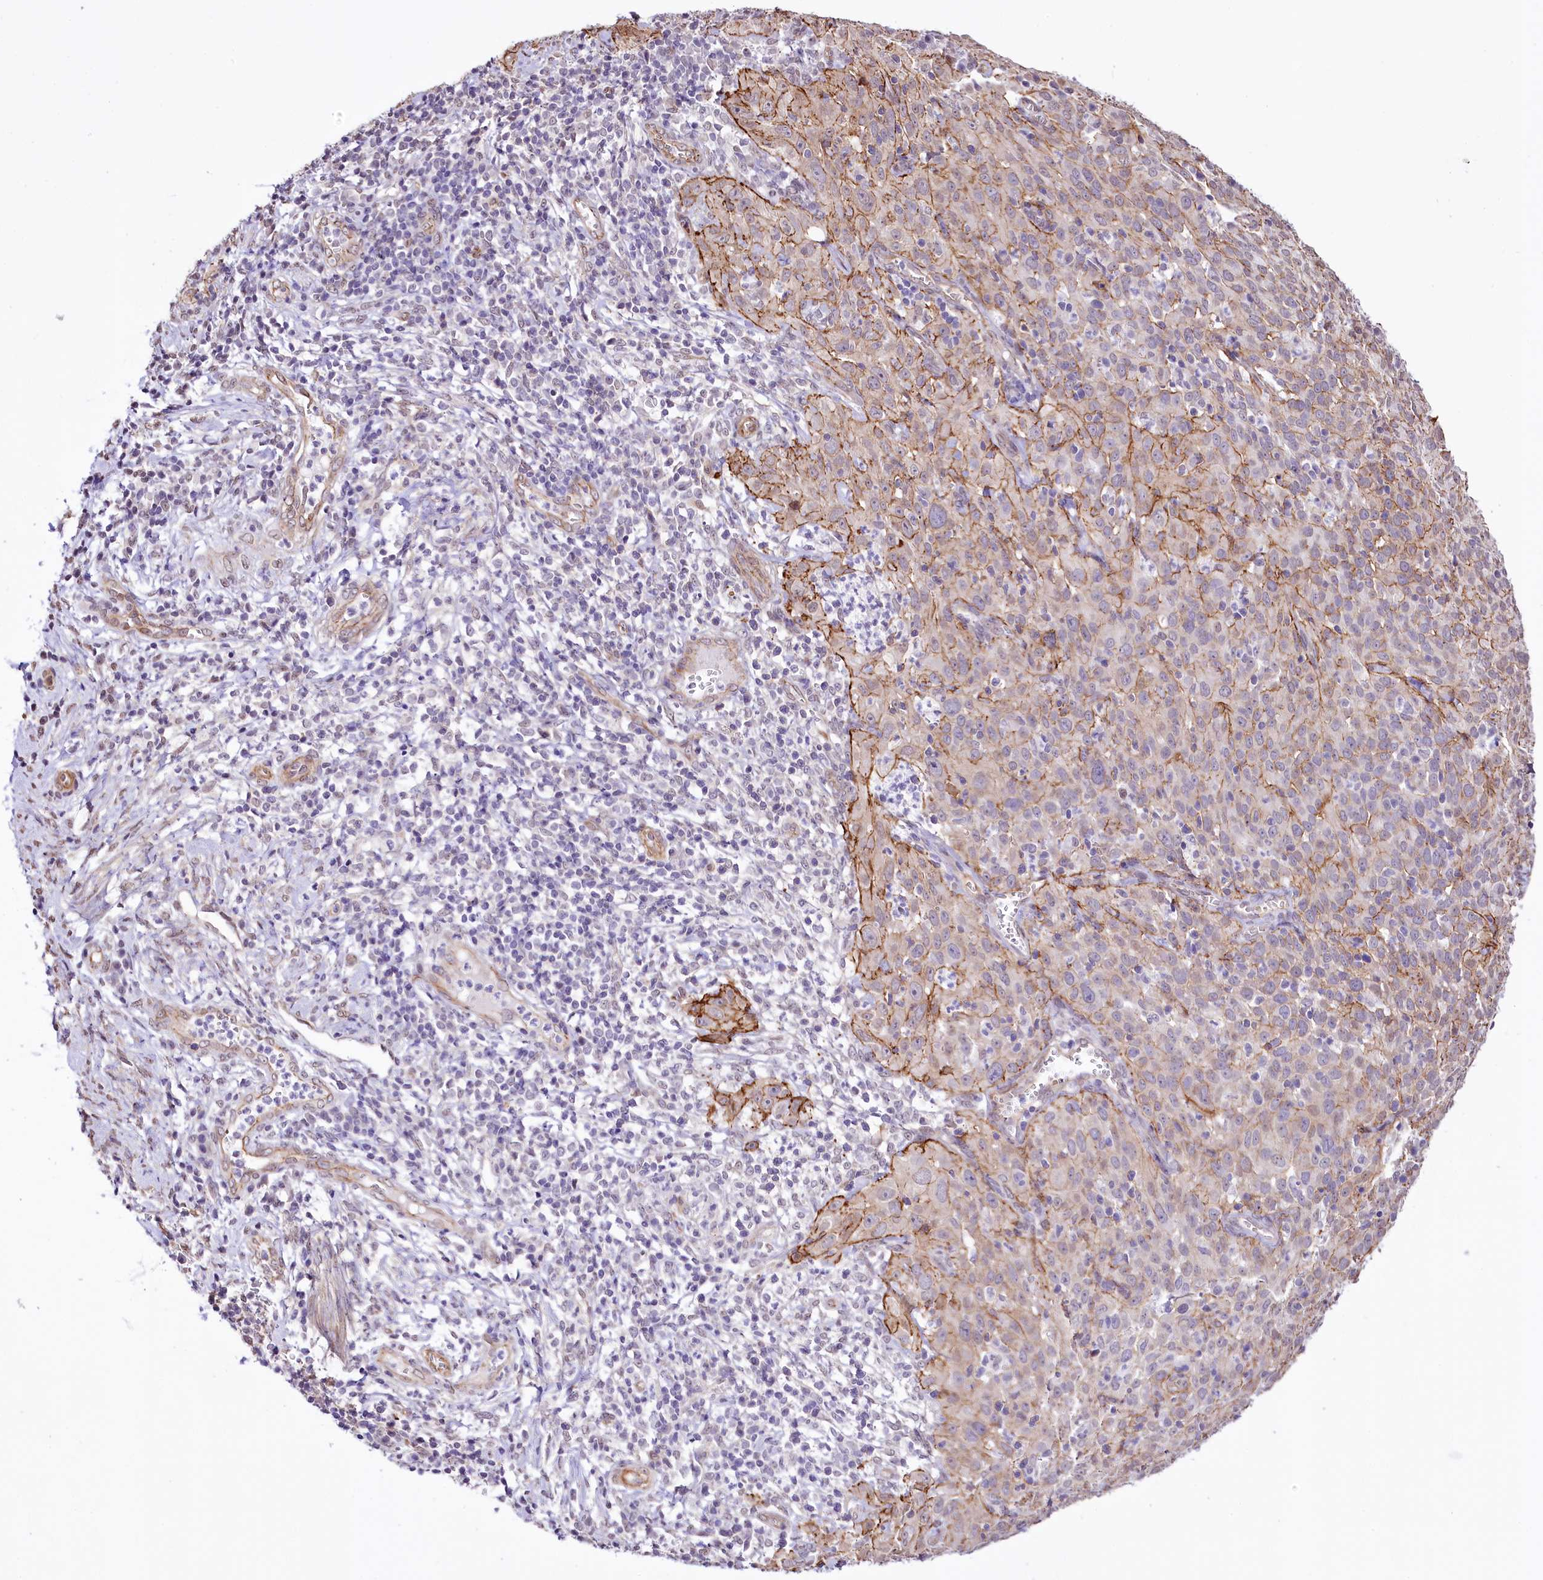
{"staining": {"intensity": "moderate", "quantity": "<25%", "location": "cytoplasmic/membranous"}, "tissue": "cervical cancer", "cell_type": "Tumor cells", "image_type": "cancer", "snomed": [{"axis": "morphology", "description": "Squamous cell carcinoma, NOS"}, {"axis": "topography", "description": "Cervix"}], "caption": "About <25% of tumor cells in squamous cell carcinoma (cervical) reveal moderate cytoplasmic/membranous protein positivity as visualized by brown immunohistochemical staining.", "gene": "ST7", "patient": {"sex": "female", "age": 31}}